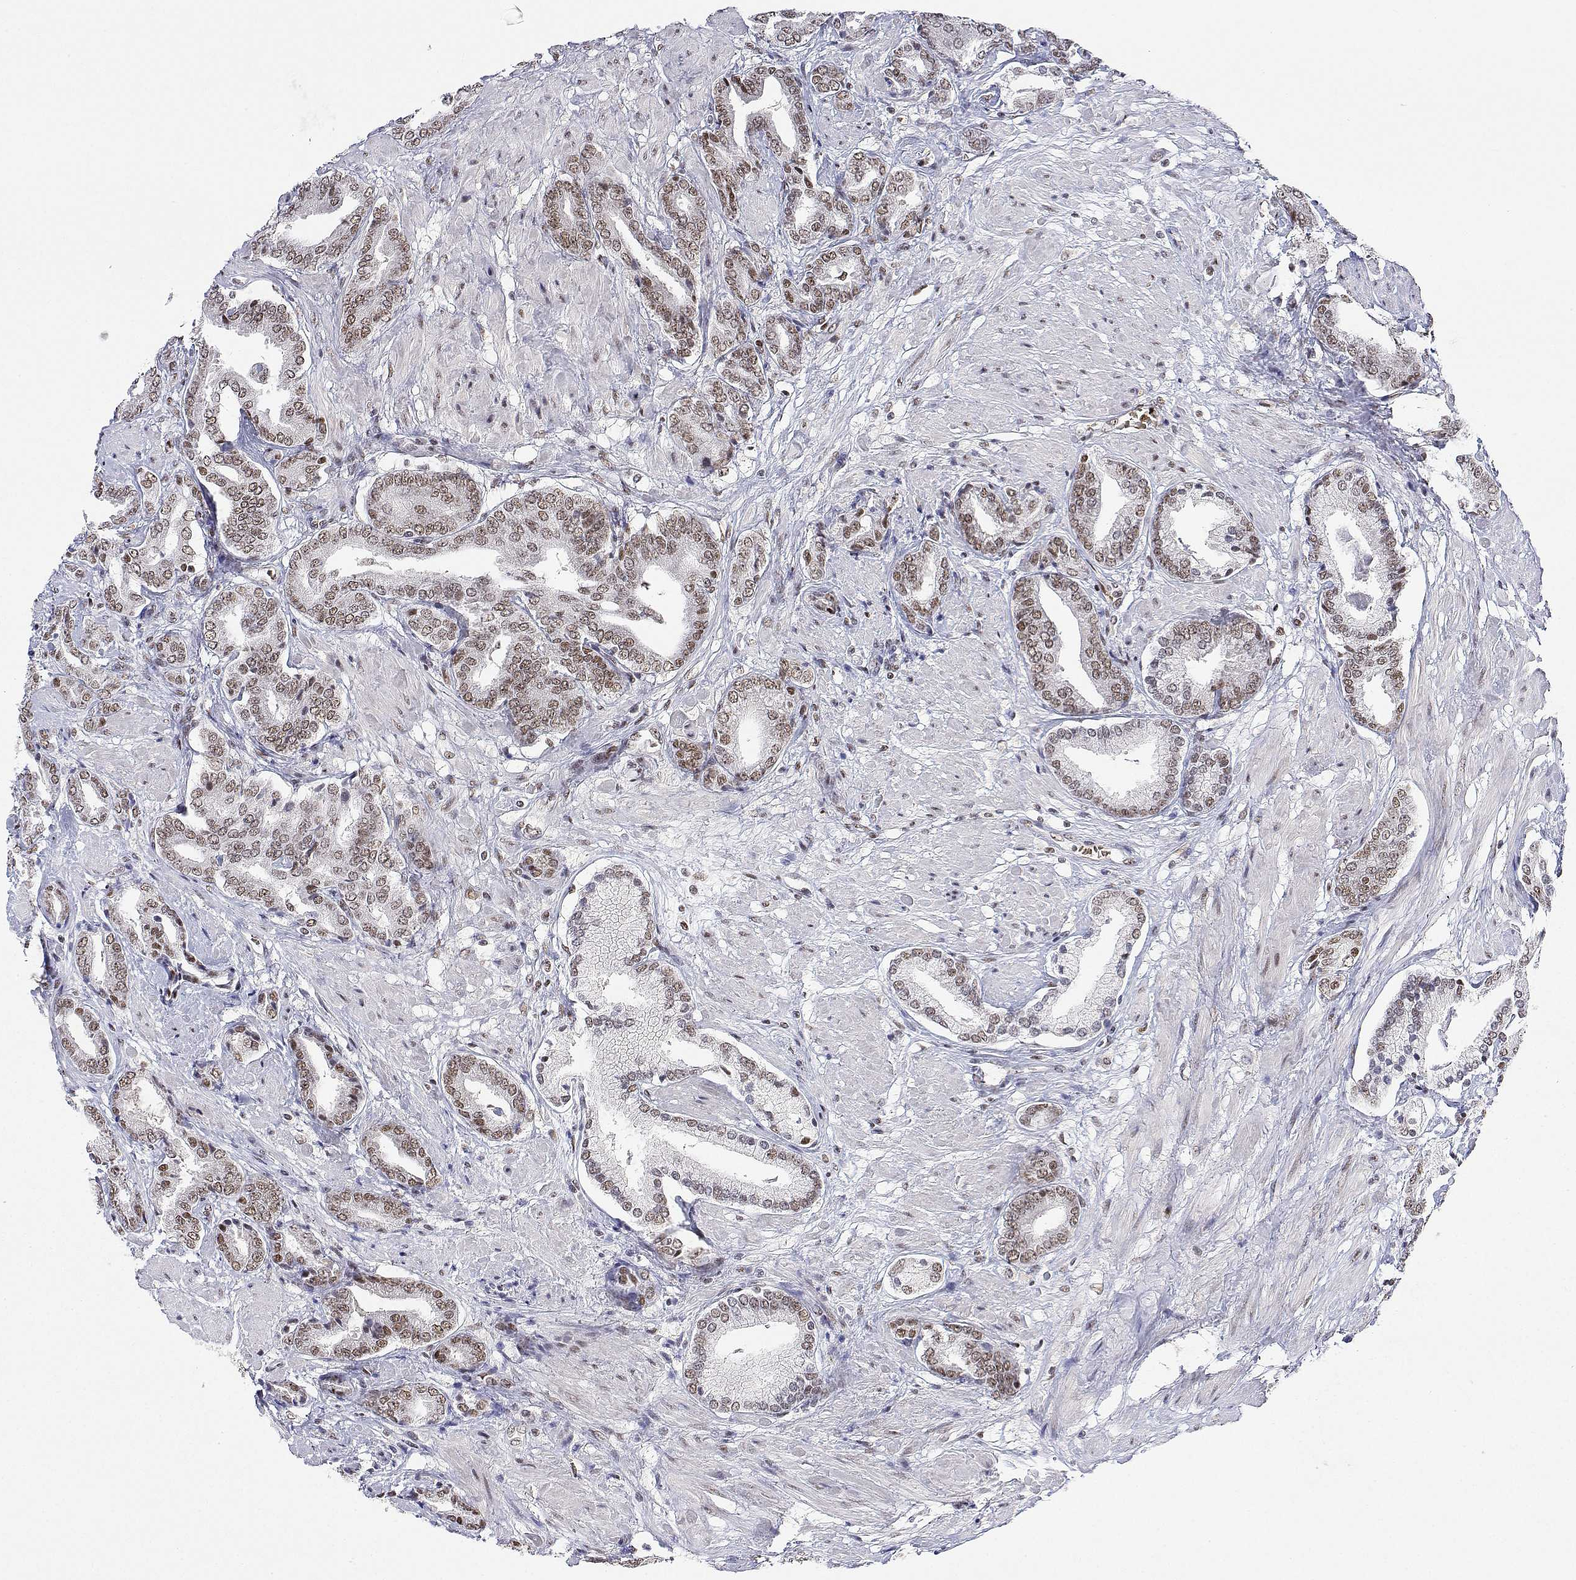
{"staining": {"intensity": "moderate", "quantity": ">75%", "location": "nuclear"}, "tissue": "prostate cancer", "cell_type": "Tumor cells", "image_type": "cancer", "snomed": [{"axis": "morphology", "description": "Adenocarcinoma, High grade"}, {"axis": "topography", "description": "Prostate"}], "caption": "DAB (3,3'-diaminobenzidine) immunohistochemical staining of human prostate cancer (adenocarcinoma (high-grade)) displays moderate nuclear protein expression in approximately >75% of tumor cells. (IHC, brightfield microscopy, high magnification).", "gene": "ADAR", "patient": {"sex": "male", "age": 56}}